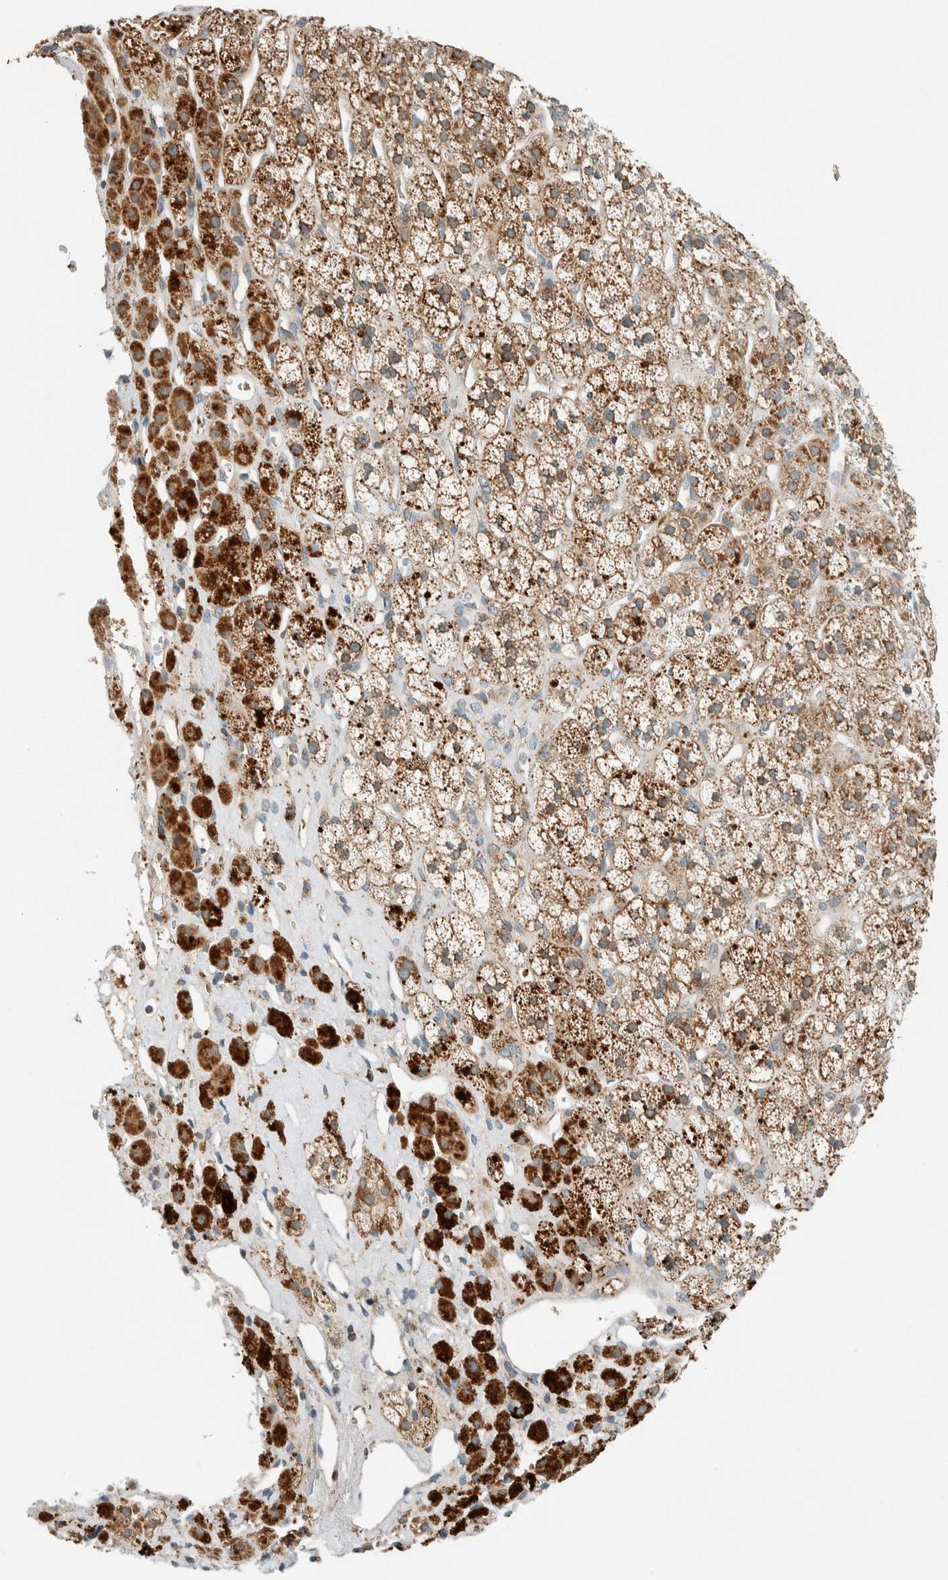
{"staining": {"intensity": "strong", "quantity": "25%-75%", "location": "cytoplasmic/membranous"}, "tissue": "adrenal gland", "cell_type": "Glandular cells", "image_type": "normal", "snomed": [{"axis": "morphology", "description": "Normal tissue, NOS"}, {"axis": "topography", "description": "Adrenal gland"}], "caption": "Protein staining reveals strong cytoplasmic/membranous staining in approximately 25%-75% of glandular cells in benign adrenal gland.", "gene": "SPAG5", "patient": {"sex": "male", "age": 56}}